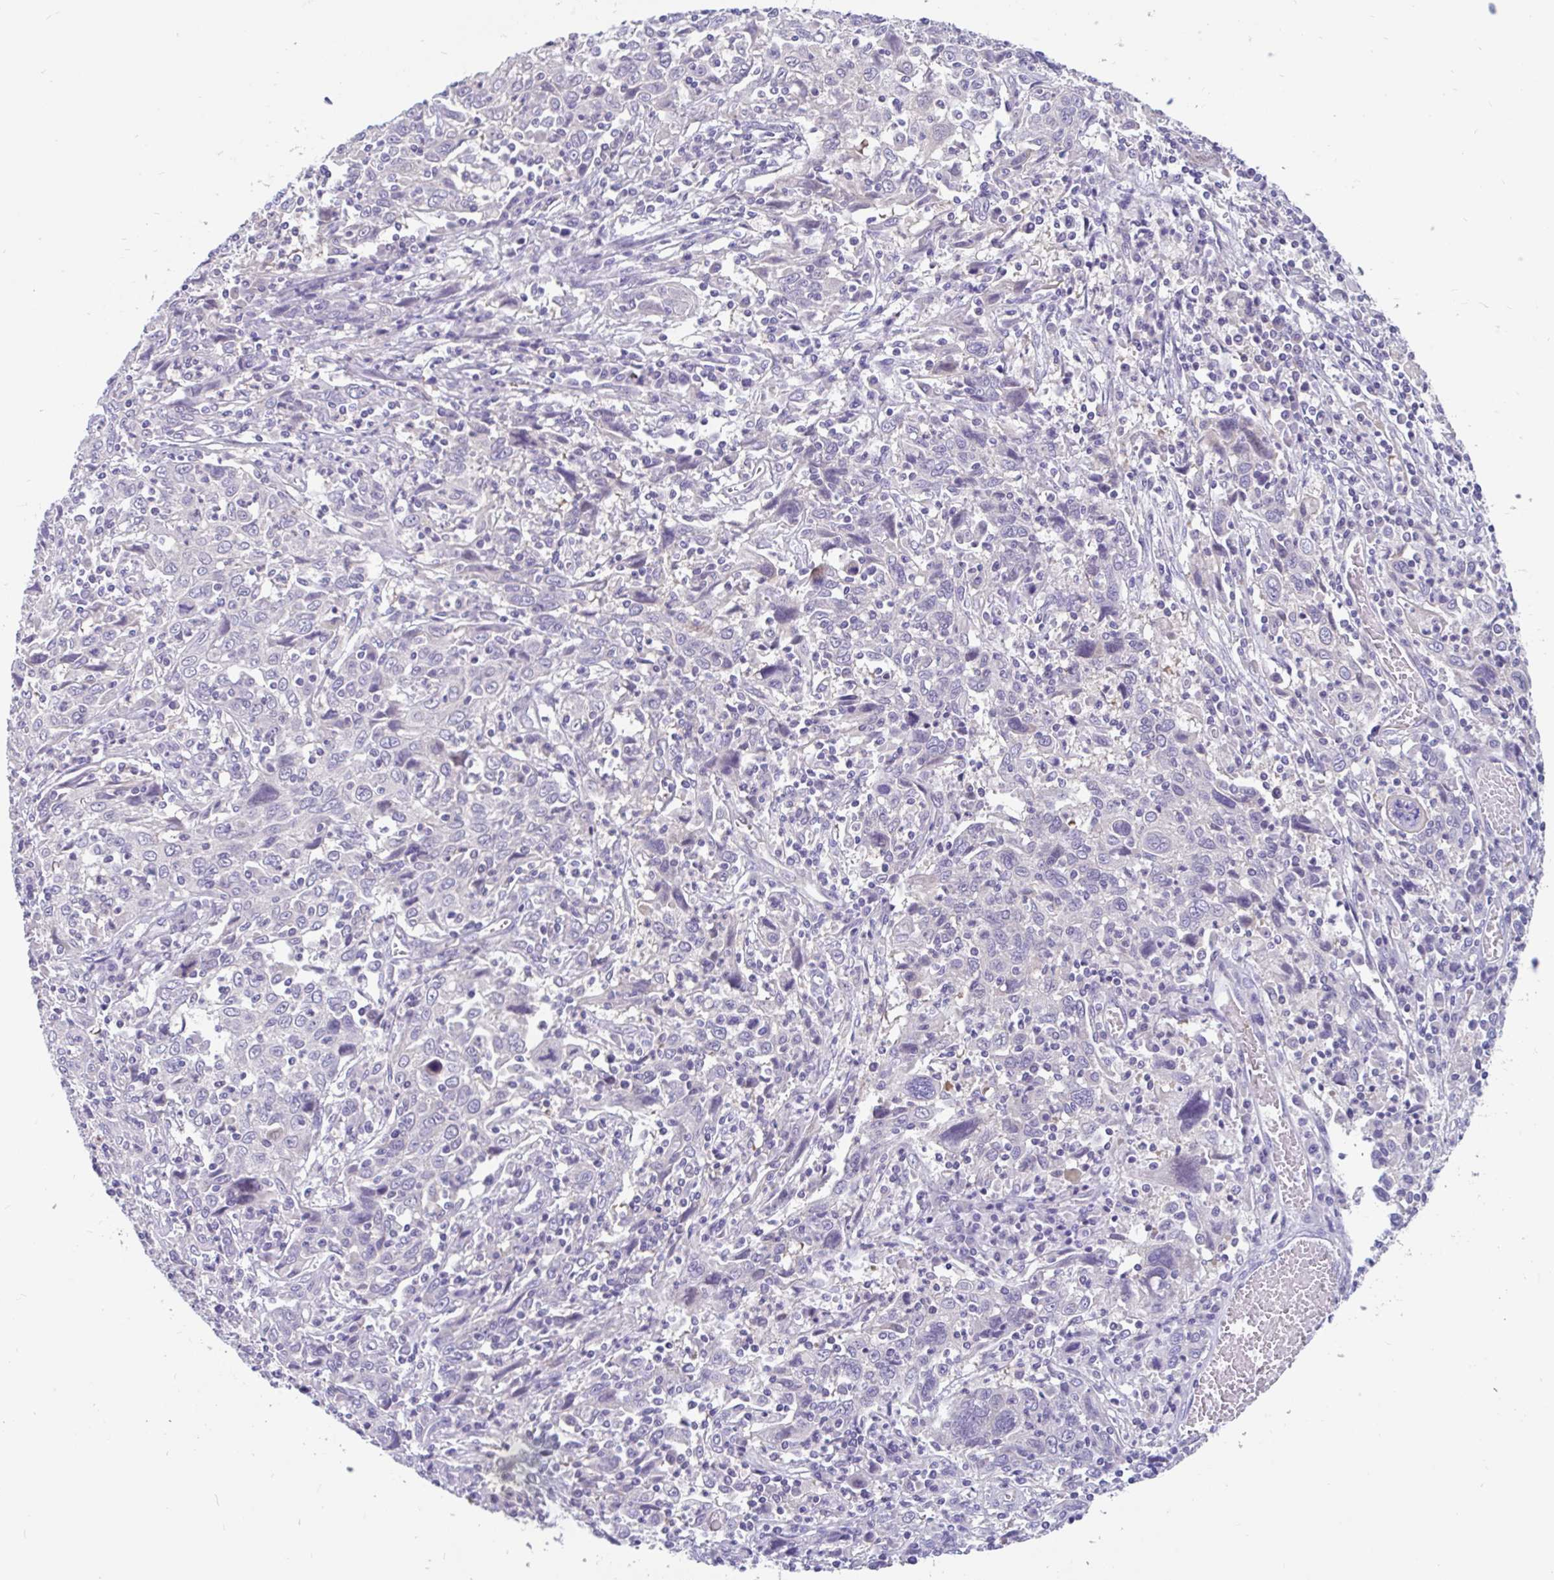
{"staining": {"intensity": "negative", "quantity": "none", "location": "none"}, "tissue": "cervical cancer", "cell_type": "Tumor cells", "image_type": "cancer", "snomed": [{"axis": "morphology", "description": "Squamous cell carcinoma, NOS"}, {"axis": "topography", "description": "Cervix"}], "caption": "Human cervical cancer (squamous cell carcinoma) stained for a protein using immunohistochemistry exhibits no expression in tumor cells.", "gene": "KIAA2013", "patient": {"sex": "female", "age": 46}}